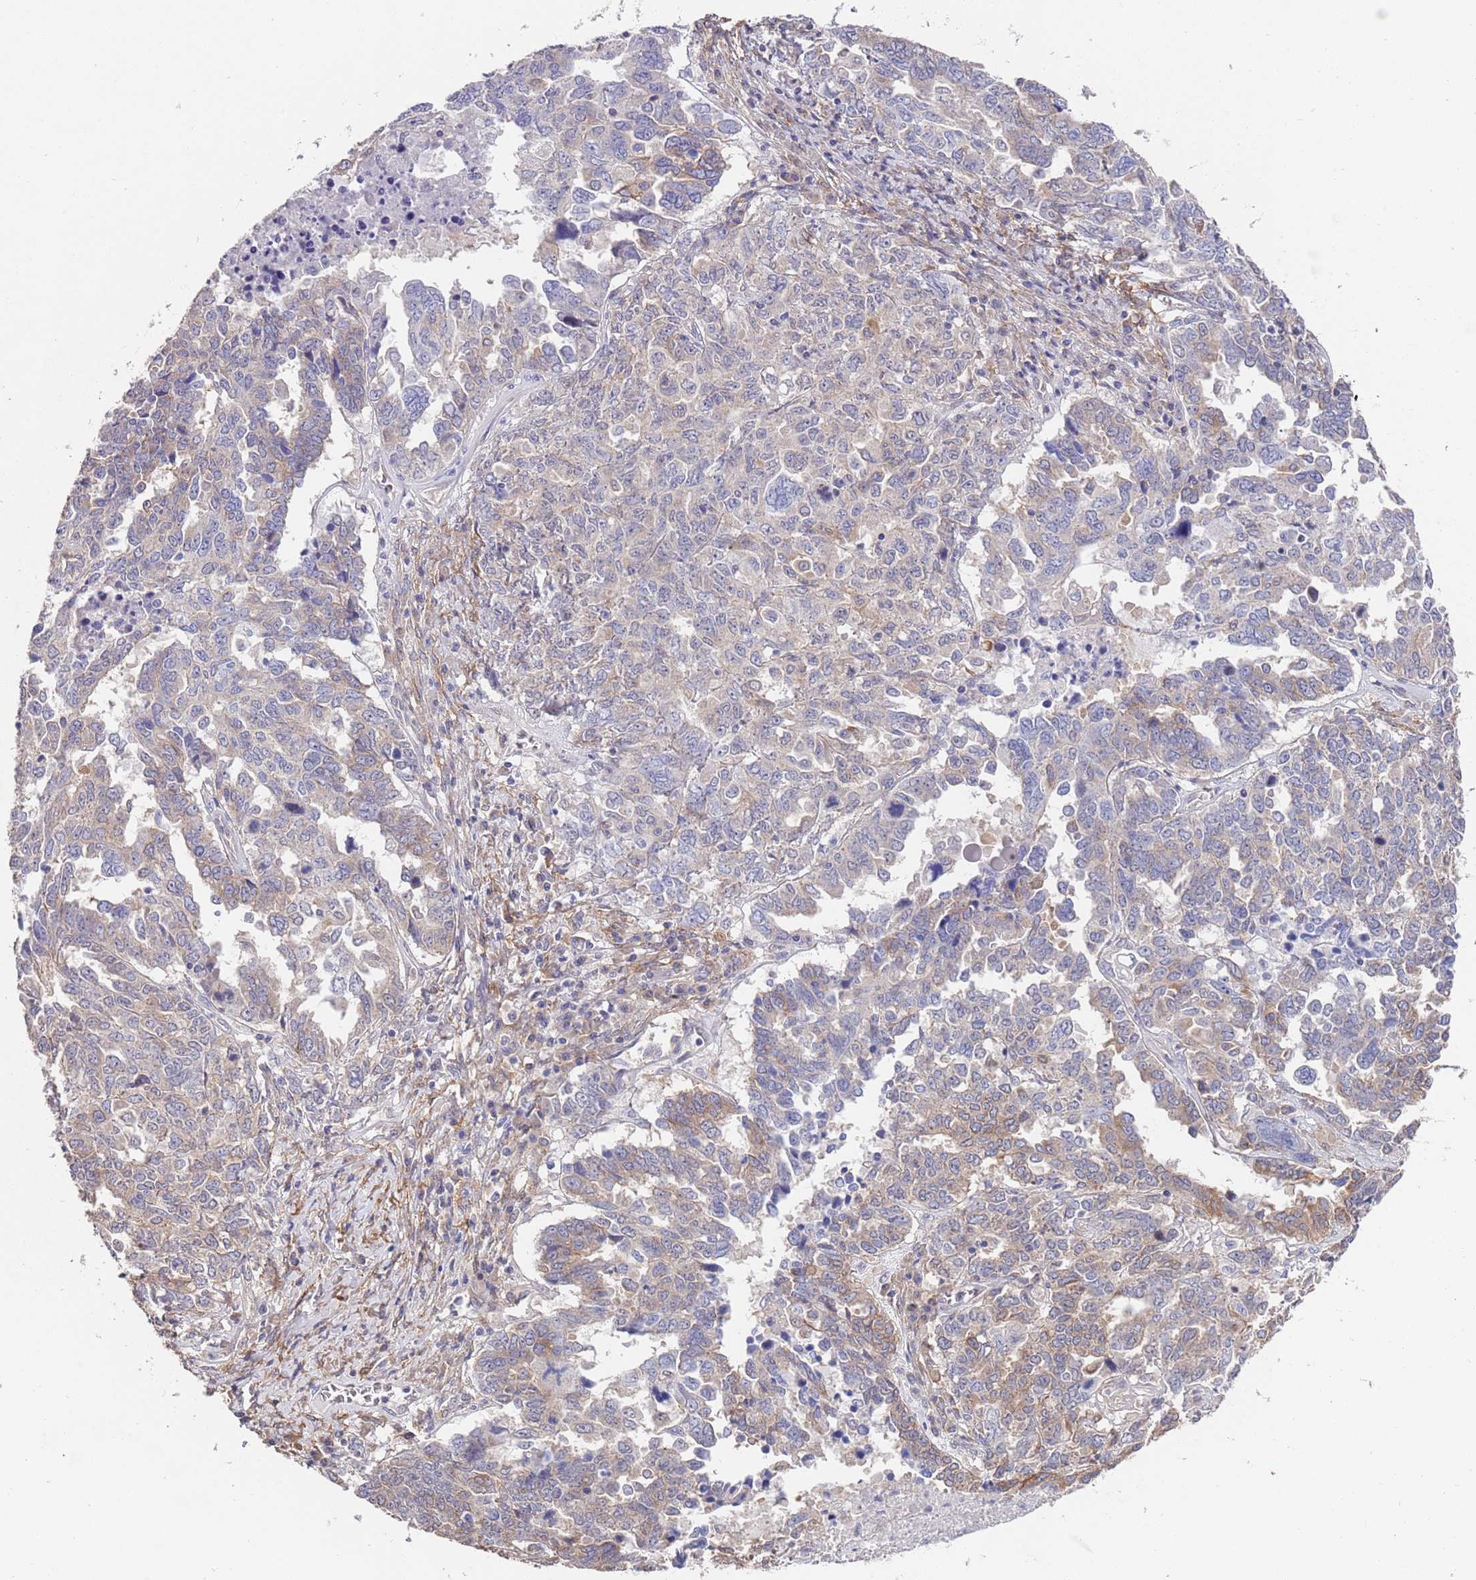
{"staining": {"intensity": "weak", "quantity": "25%-75%", "location": "cytoplasmic/membranous"}, "tissue": "ovarian cancer", "cell_type": "Tumor cells", "image_type": "cancer", "snomed": [{"axis": "morphology", "description": "Carcinoma, endometroid"}, {"axis": "topography", "description": "Ovary"}], "caption": "This is a micrograph of immunohistochemistry staining of ovarian cancer (endometroid carcinoma), which shows weak expression in the cytoplasmic/membranous of tumor cells.", "gene": "ANK2", "patient": {"sex": "female", "age": 62}}